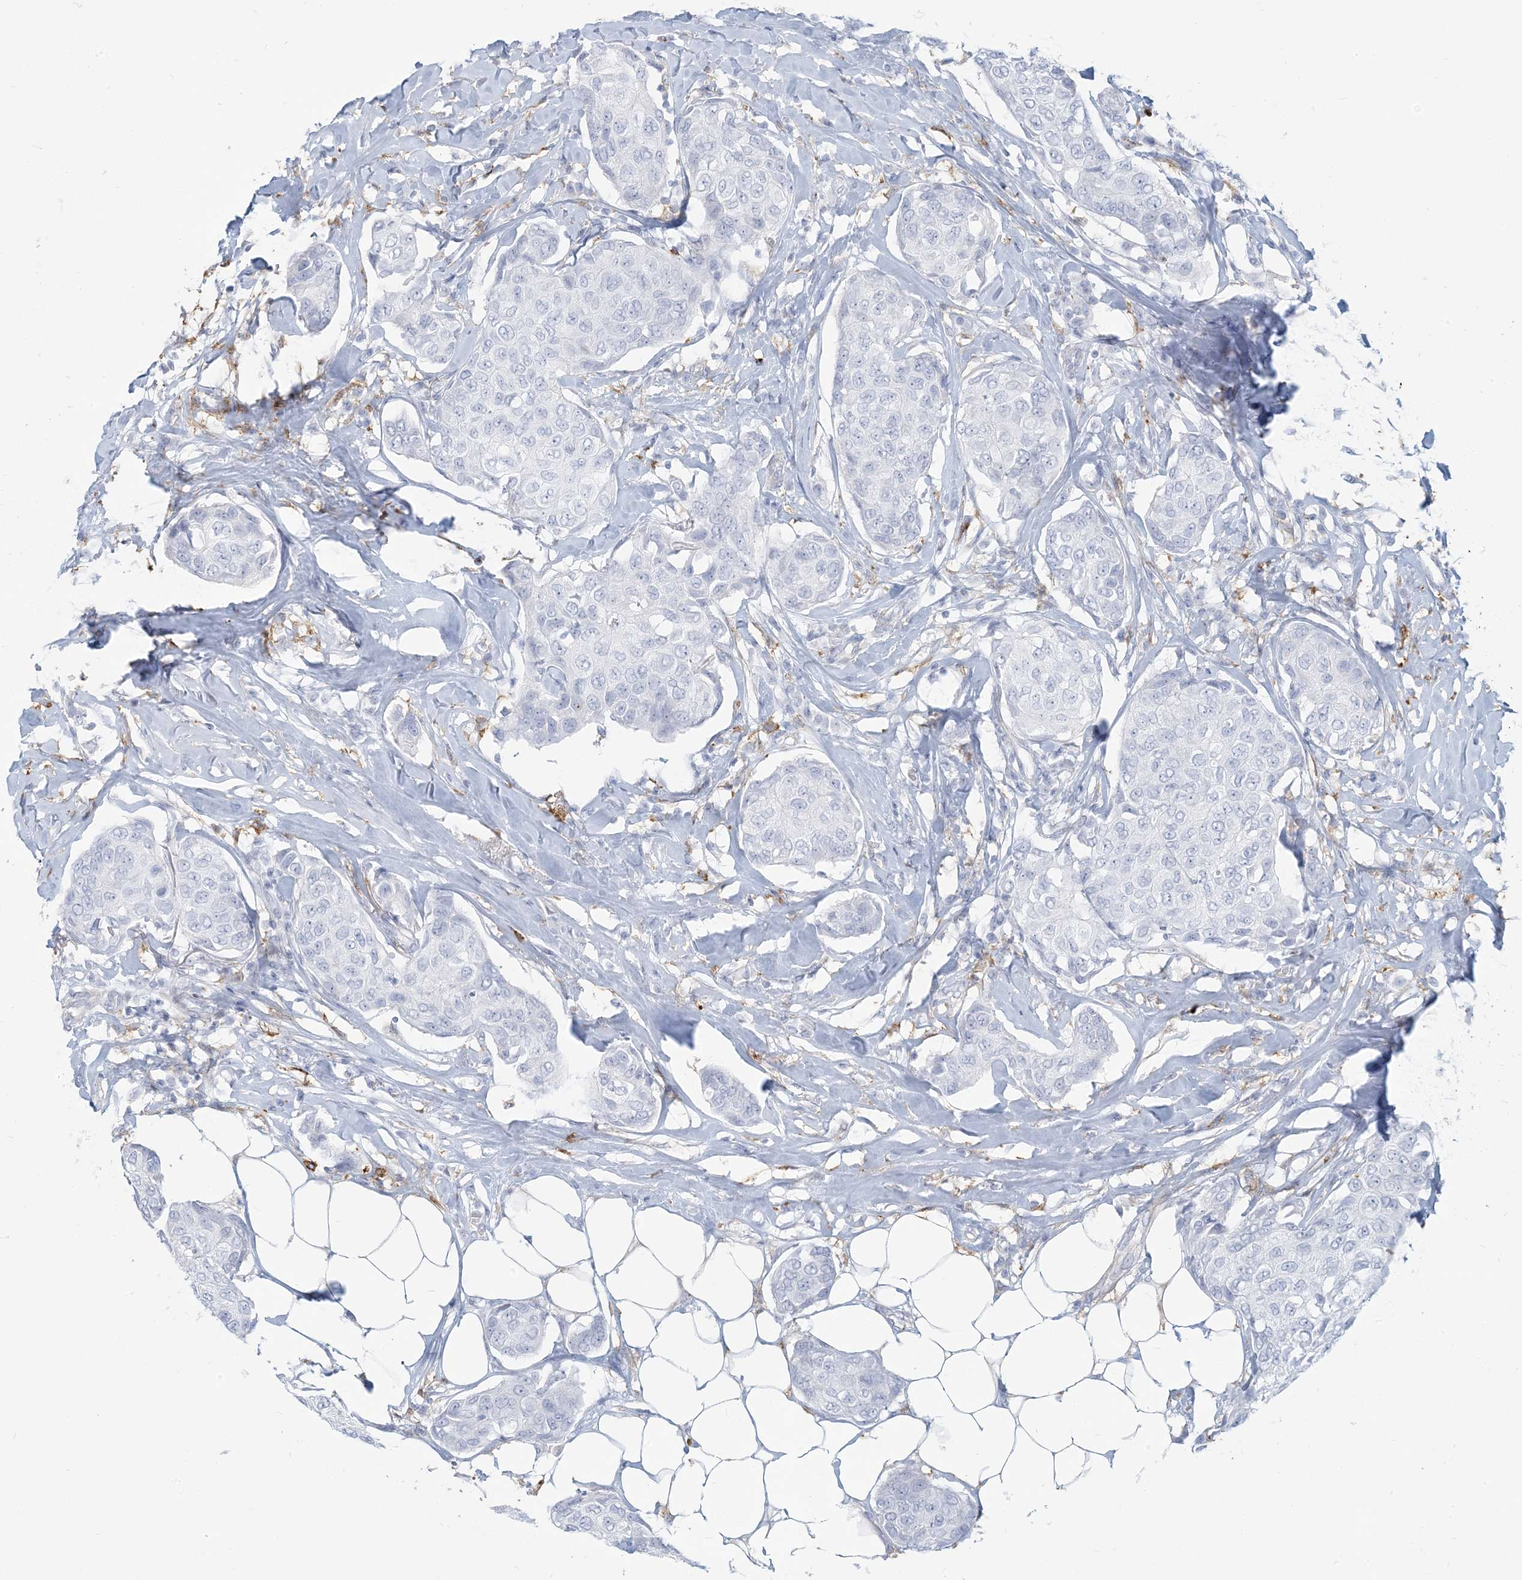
{"staining": {"intensity": "negative", "quantity": "none", "location": "none"}, "tissue": "breast cancer", "cell_type": "Tumor cells", "image_type": "cancer", "snomed": [{"axis": "morphology", "description": "Duct carcinoma"}, {"axis": "topography", "description": "Breast"}], "caption": "Immunohistochemical staining of intraductal carcinoma (breast) exhibits no significant positivity in tumor cells.", "gene": "HLA-DRB1", "patient": {"sex": "female", "age": 80}}